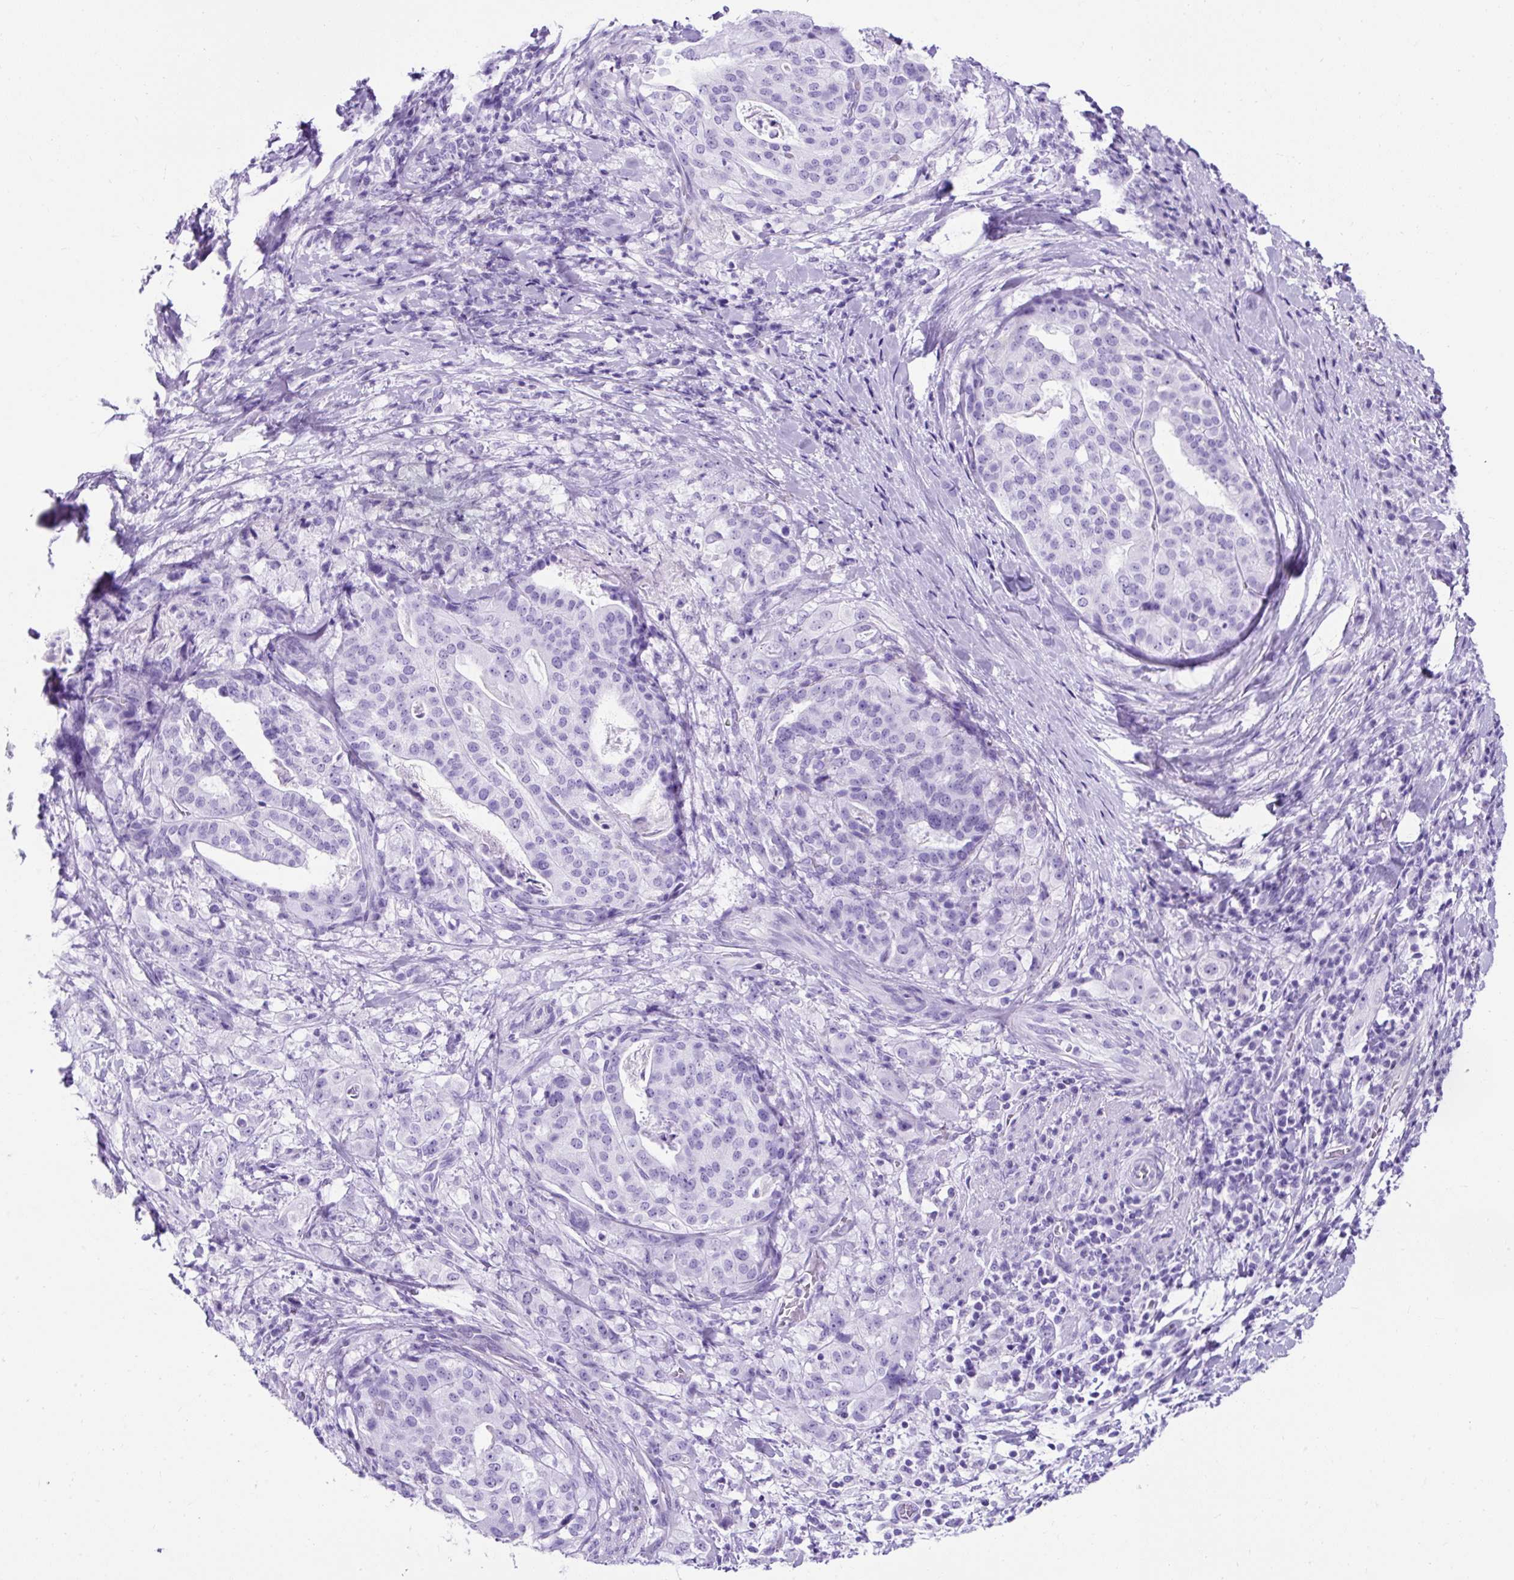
{"staining": {"intensity": "negative", "quantity": "none", "location": "none"}, "tissue": "stomach cancer", "cell_type": "Tumor cells", "image_type": "cancer", "snomed": [{"axis": "morphology", "description": "Adenocarcinoma, NOS"}, {"axis": "topography", "description": "Stomach"}], "caption": "An immunohistochemistry (IHC) photomicrograph of stomach cancer is shown. There is no staining in tumor cells of stomach cancer.", "gene": "KRT12", "patient": {"sex": "male", "age": 48}}